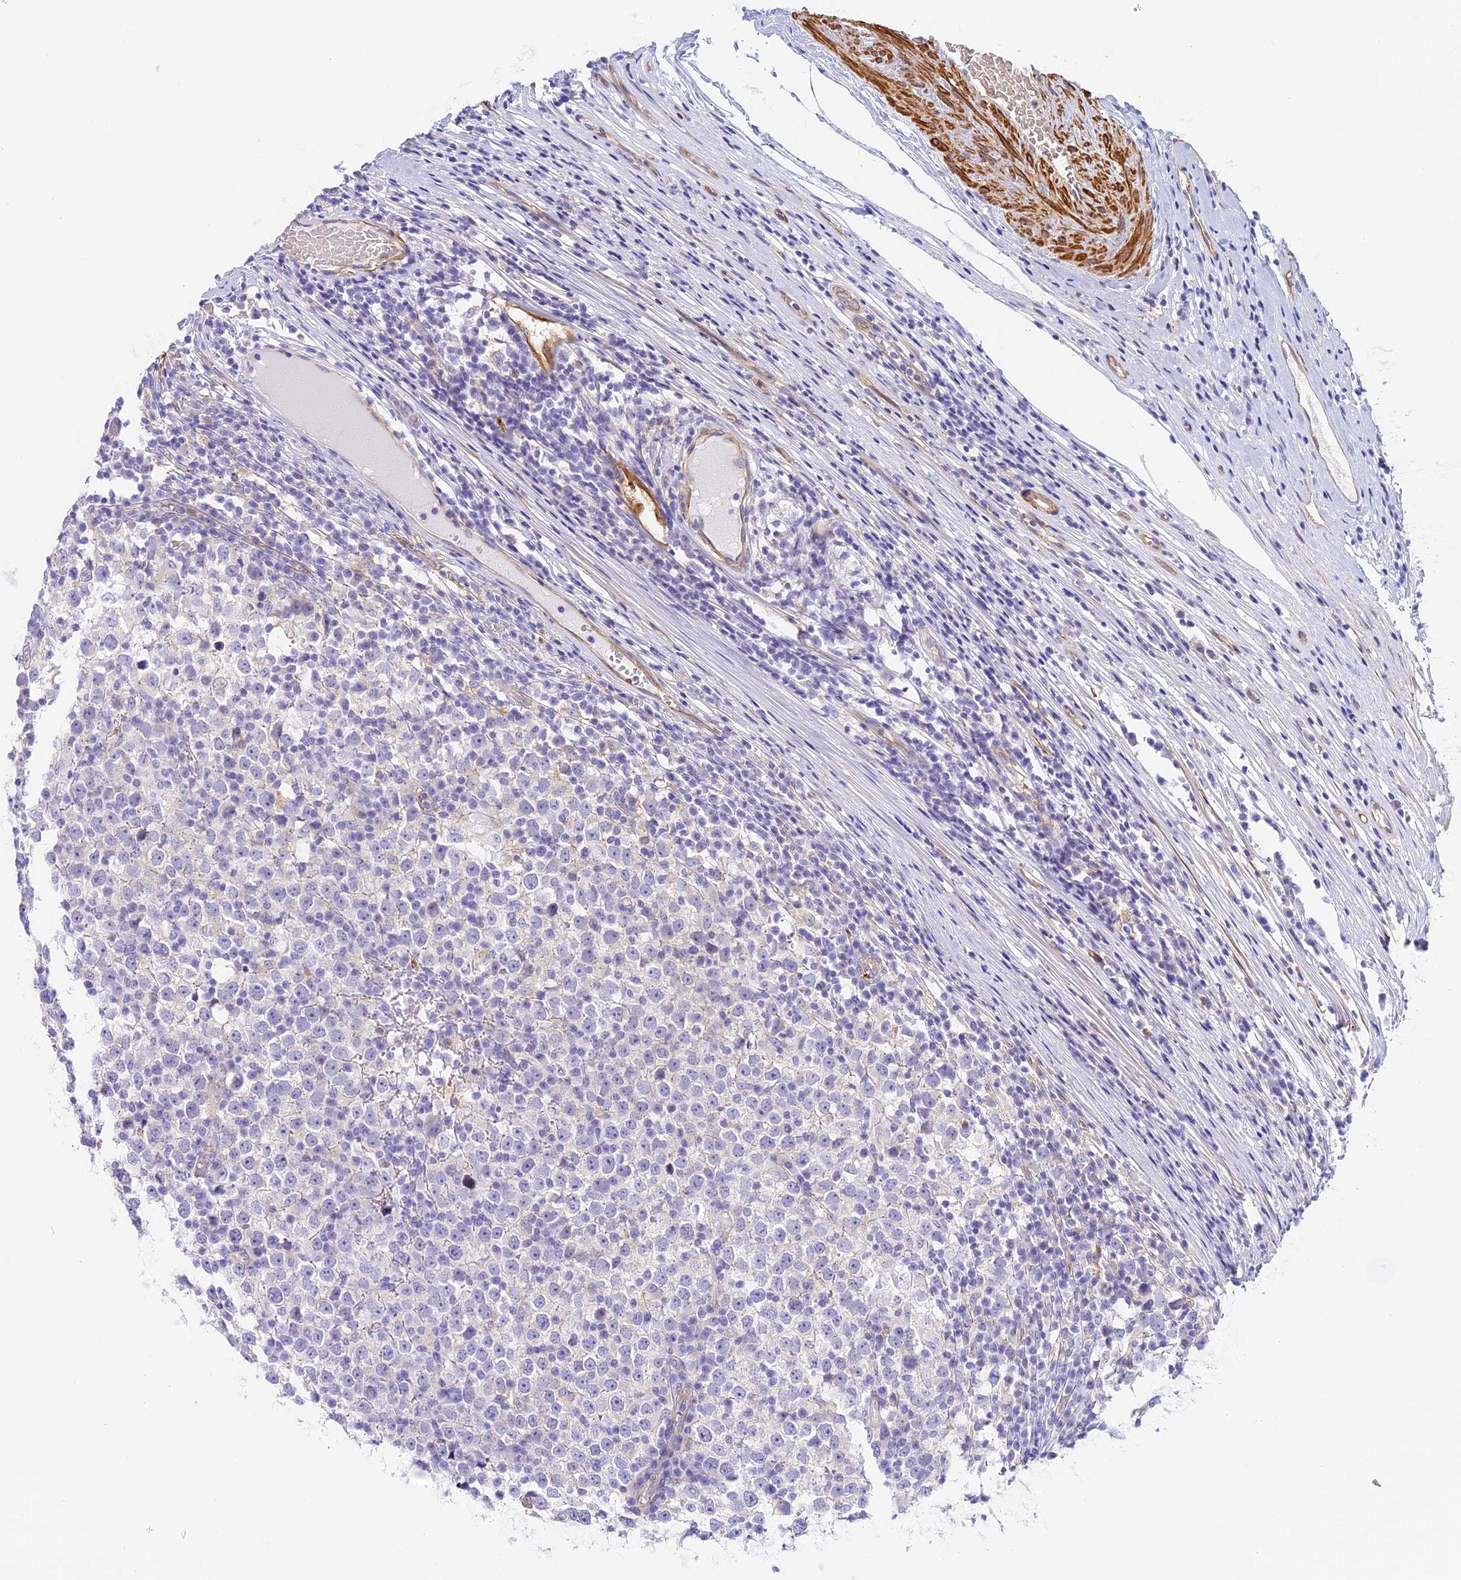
{"staining": {"intensity": "negative", "quantity": "none", "location": "none"}, "tissue": "testis cancer", "cell_type": "Tumor cells", "image_type": "cancer", "snomed": [{"axis": "morphology", "description": "Seminoma, NOS"}, {"axis": "topography", "description": "Testis"}], "caption": "Testis seminoma was stained to show a protein in brown. There is no significant expression in tumor cells.", "gene": "HOMER3", "patient": {"sex": "male", "age": 65}}